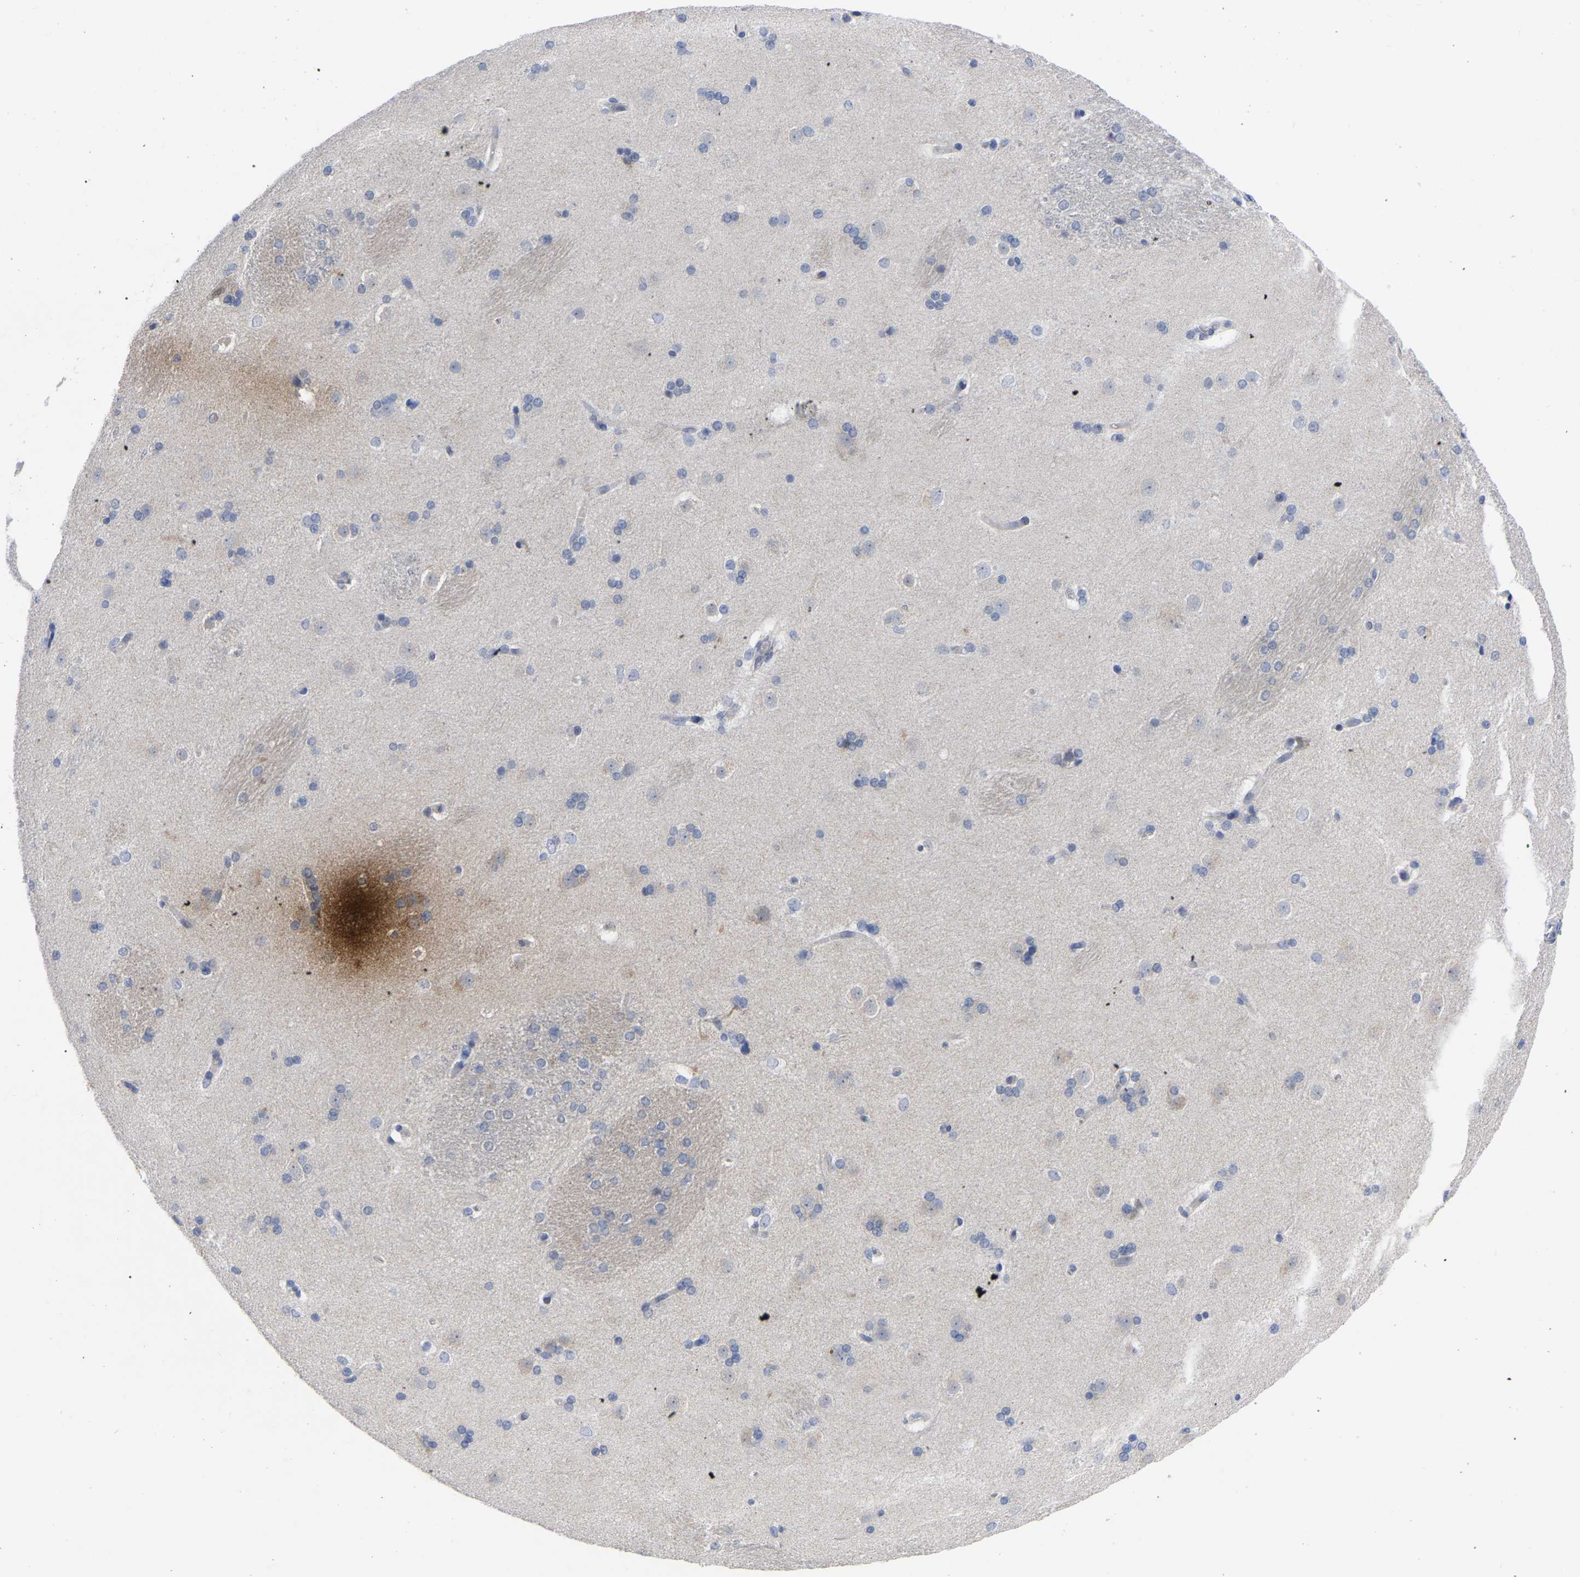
{"staining": {"intensity": "moderate", "quantity": "<25%", "location": "cytoplasmic/membranous,nuclear"}, "tissue": "caudate", "cell_type": "Glial cells", "image_type": "normal", "snomed": [{"axis": "morphology", "description": "Normal tissue, NOS"}, {"axis": "topography", "description": "Lateral ventricle wall"}], "caption": "This micrograph shows immunohistochemistry staining of unremarkable human caudate, with low moderate cytoplasmic/membranous,nuclear positivity in about <25% of glial cells.", "gene": "TCP1", "patient": {"sex": "female", "age": 19}}